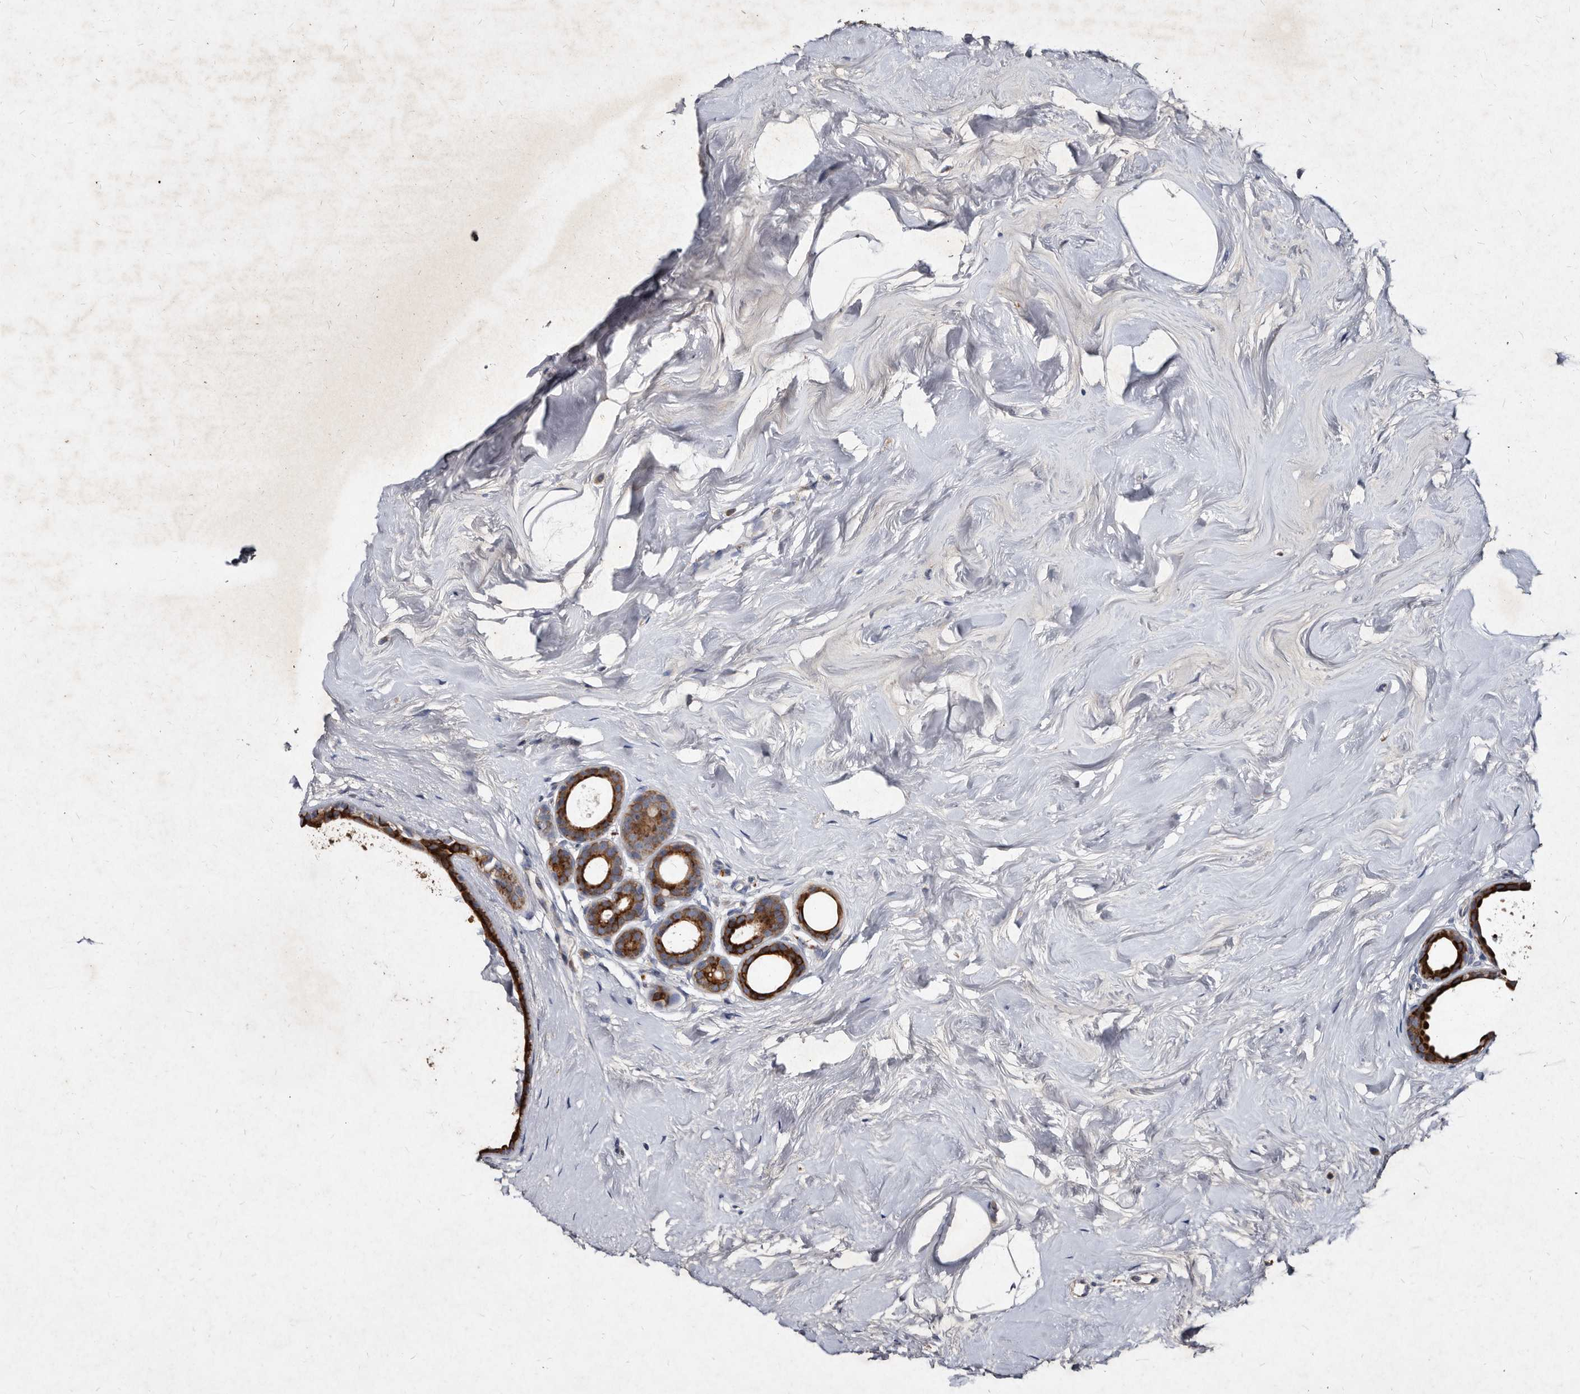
{"staining": {"intensity": "strong", "quantity": ">75%", "location": "cytoplasmic/membranous"}, "tissue": "breast cancer", "cell_type": "Tumor cells", "image_type": "cancer", "snomed": [{"axis": "morphology", "description": "Lobular carcinoma"}, {"axis": "topography", "description": "Breast"}], "caption": "Protein staining by immunohistochemistry (IHC) shows strong cytoplasmic/membranous positivity in approximately >75% of tumor cells in lobular carcinoma (breast).", "gene": "YPEL3", "patient": {"sex": "female", "age": 47}}